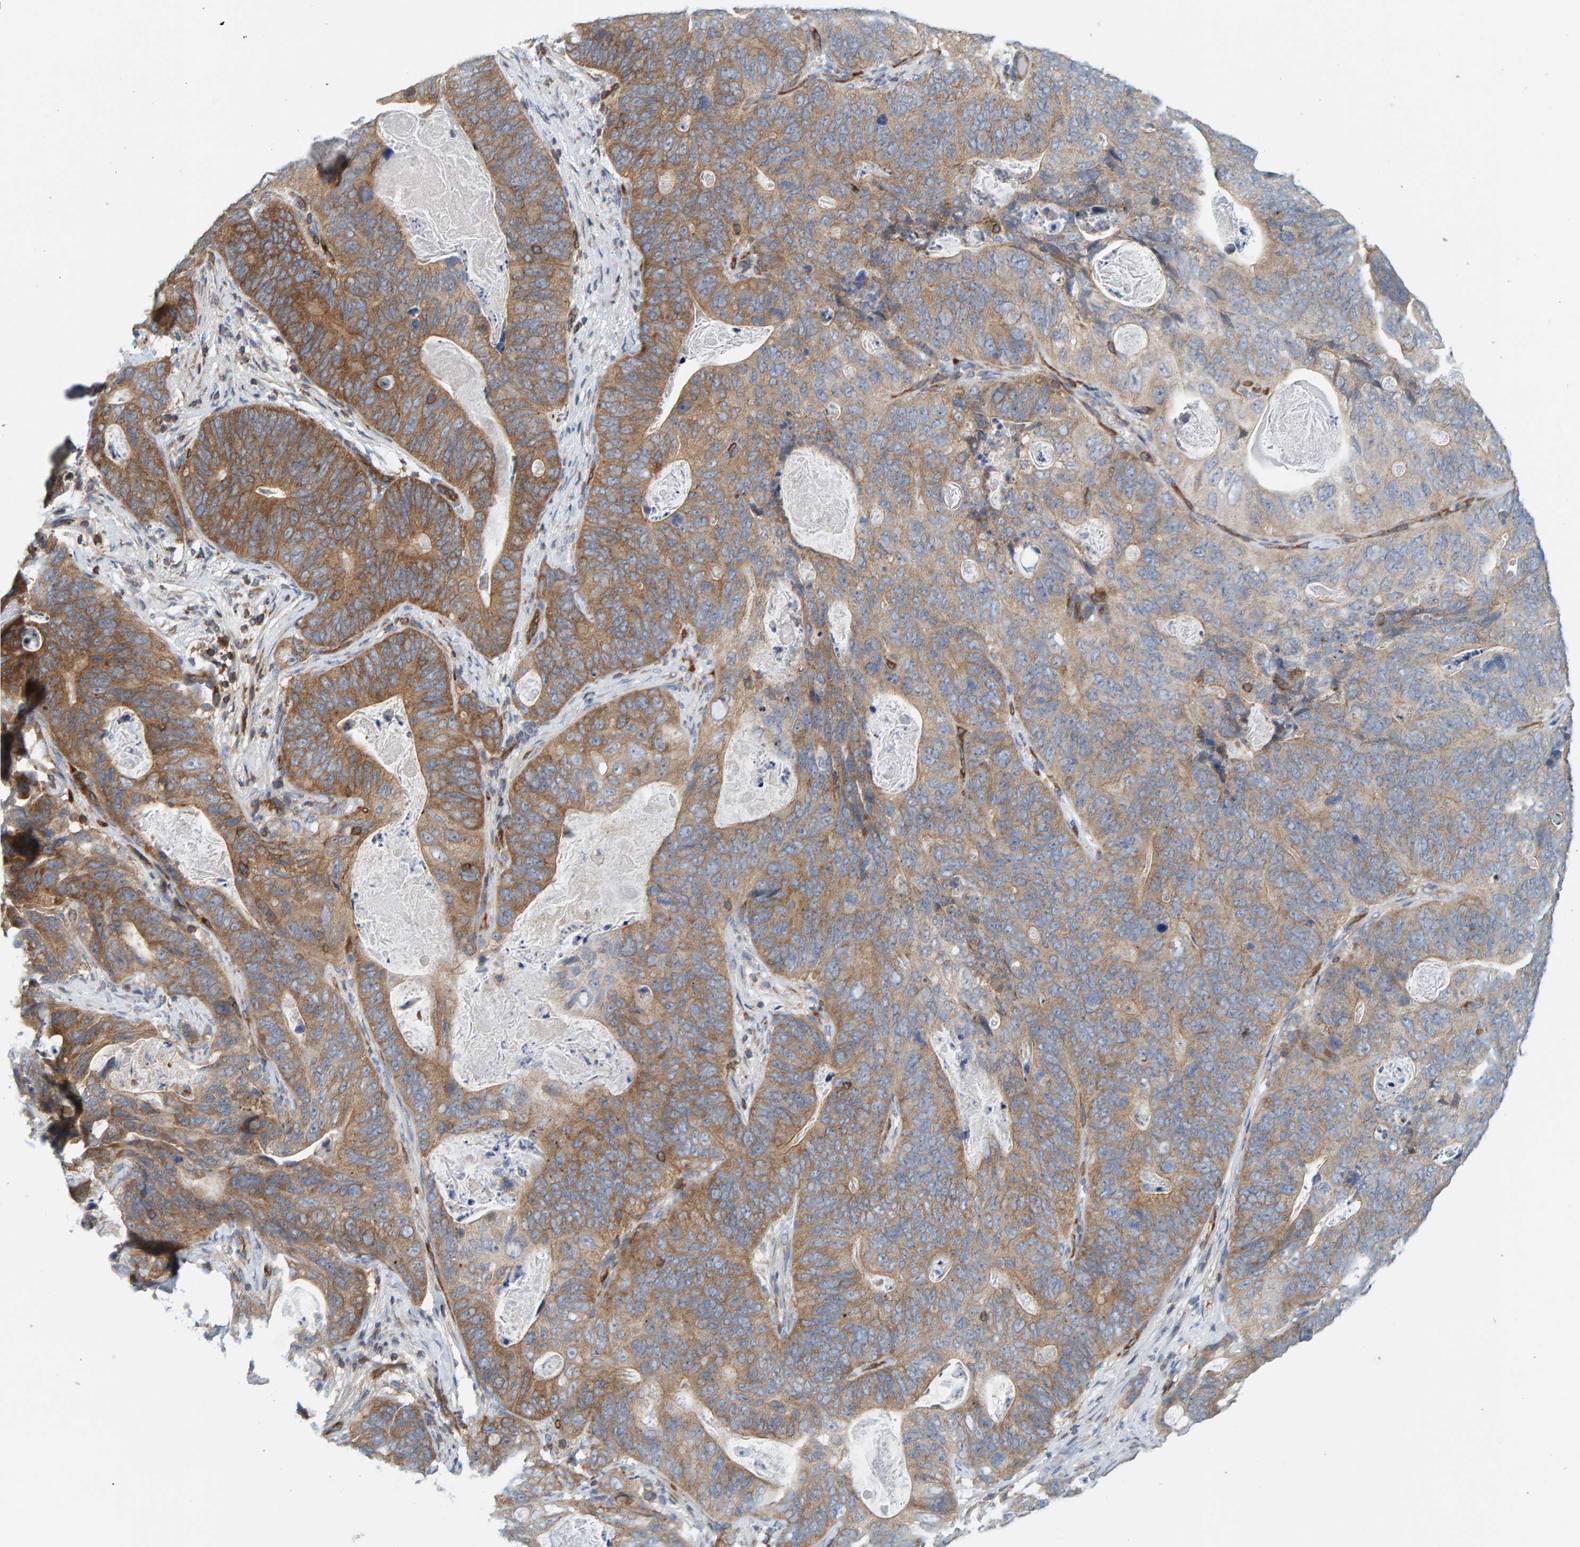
{"staining": {"intensity": "moderate", "quantity": "25%-75%", "location": "cytoplasmic/membranous"}, "tissue": "stomach cancer", "cell_type": "Tumor cells", "image_type": "cancer", "snomed": [{"axis": "morphology", "description": "Normal tissue, NOS"}, {"axis": "morphology", "description": "Adenocarcinoma, NOS"}, {"axis": "topography", "description": "Stomach"}], "caption": "A brown stain highlights moderate cytoplasmic/membranous expression of a protein in stomach cancer (adenocarcinoma) tumor cells.", "gene": "PRKD2", "patient": {"sex": "female", "age": 89}}